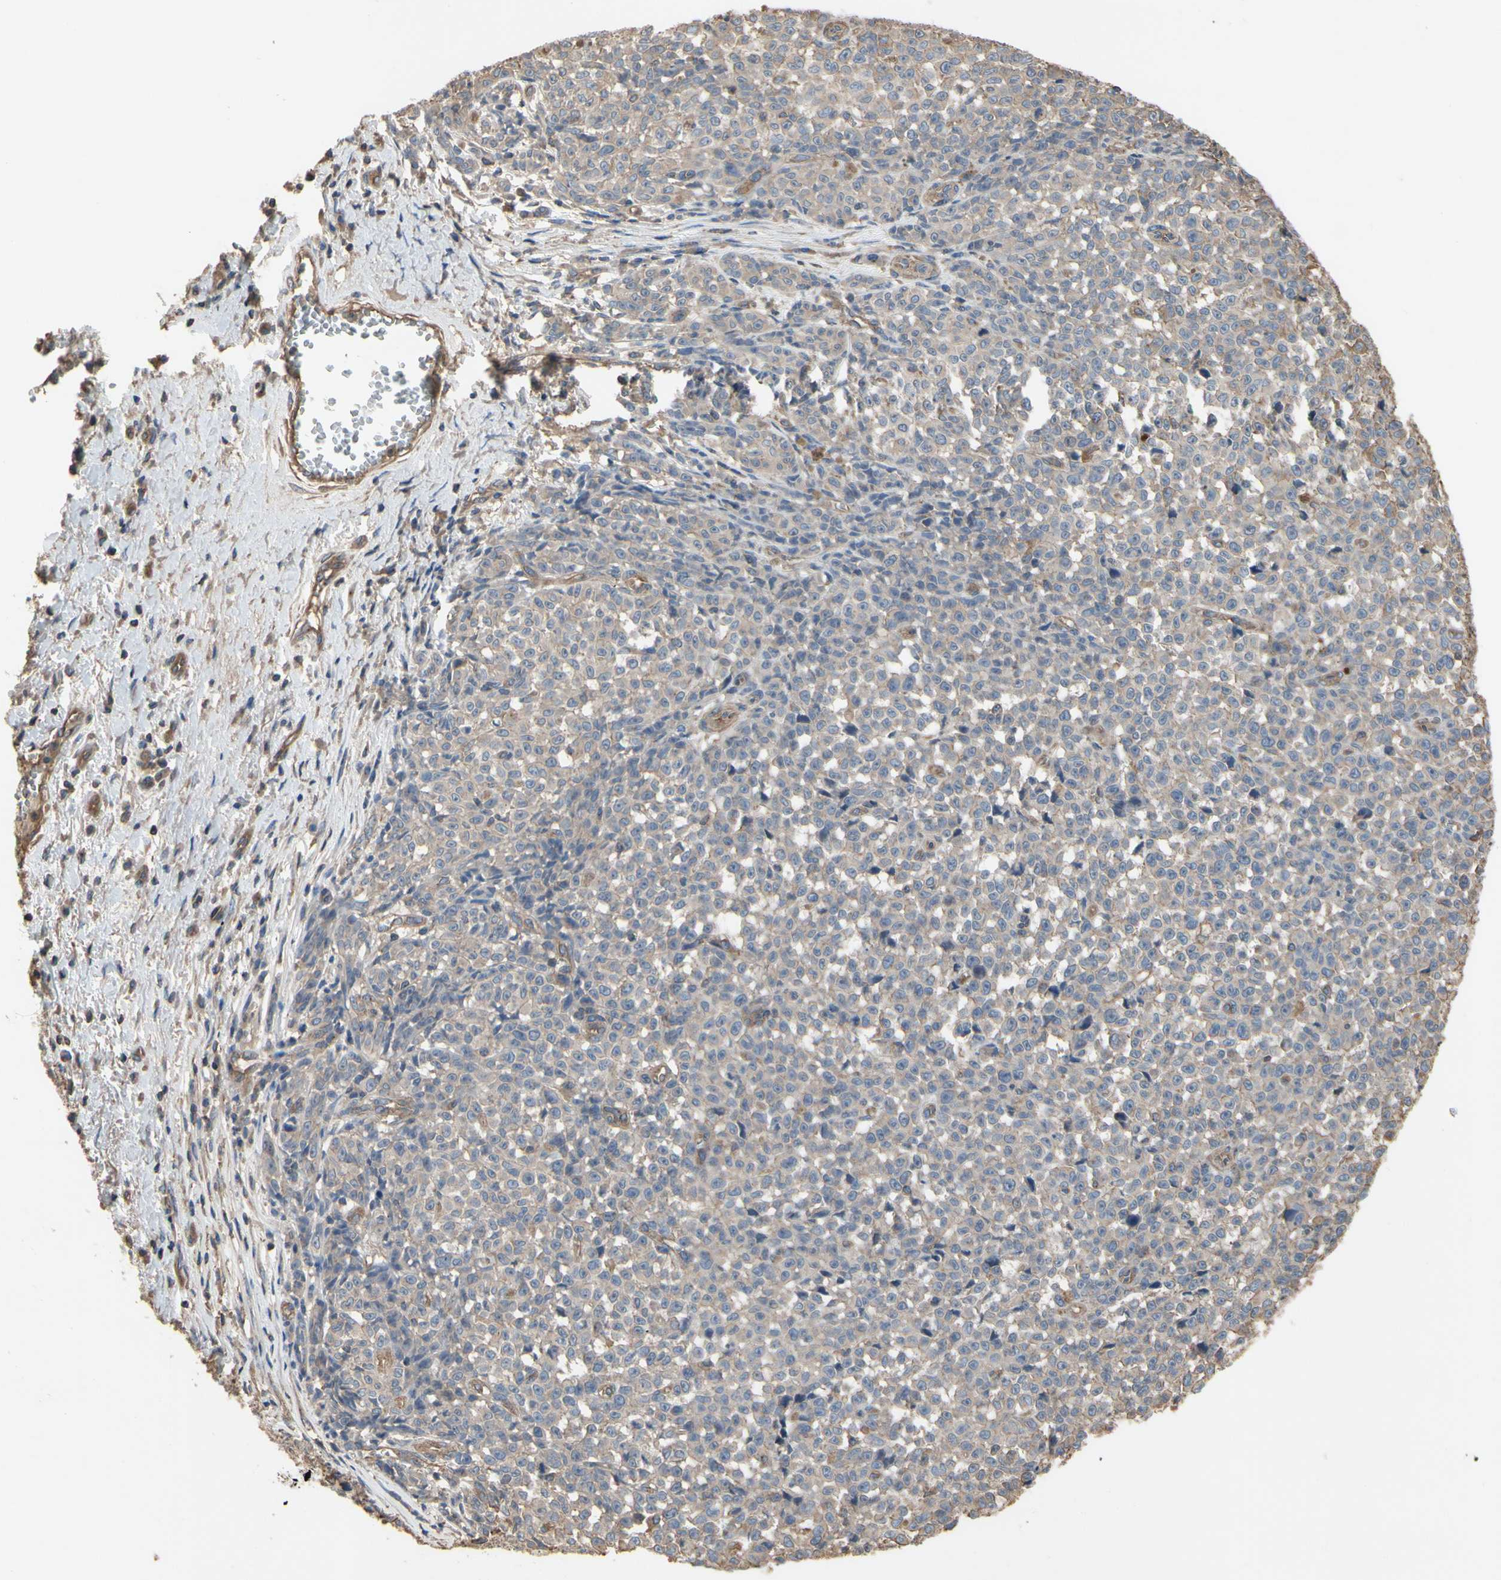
{"staining": {"intensity": "weak", "quantity": ">75%", "location": "cytoplasmic/membranous"}, "tissue": "melanoma", "cell_type": "Tumor cells", "image_type": "cancer", "snomed": [{"axis": "morphology", "description": "Malignant melanoma, NOS"}, {"axis": "topography", "description": "Skin"}], "caption": "About >75% of tumor cells in human melanoma show weak cytoplasmic/membranous protein positivity as visualized by brown immunohistochemical staining.", "gene": "PDZK1", "patient": {"sex": "female", "age": 82}}